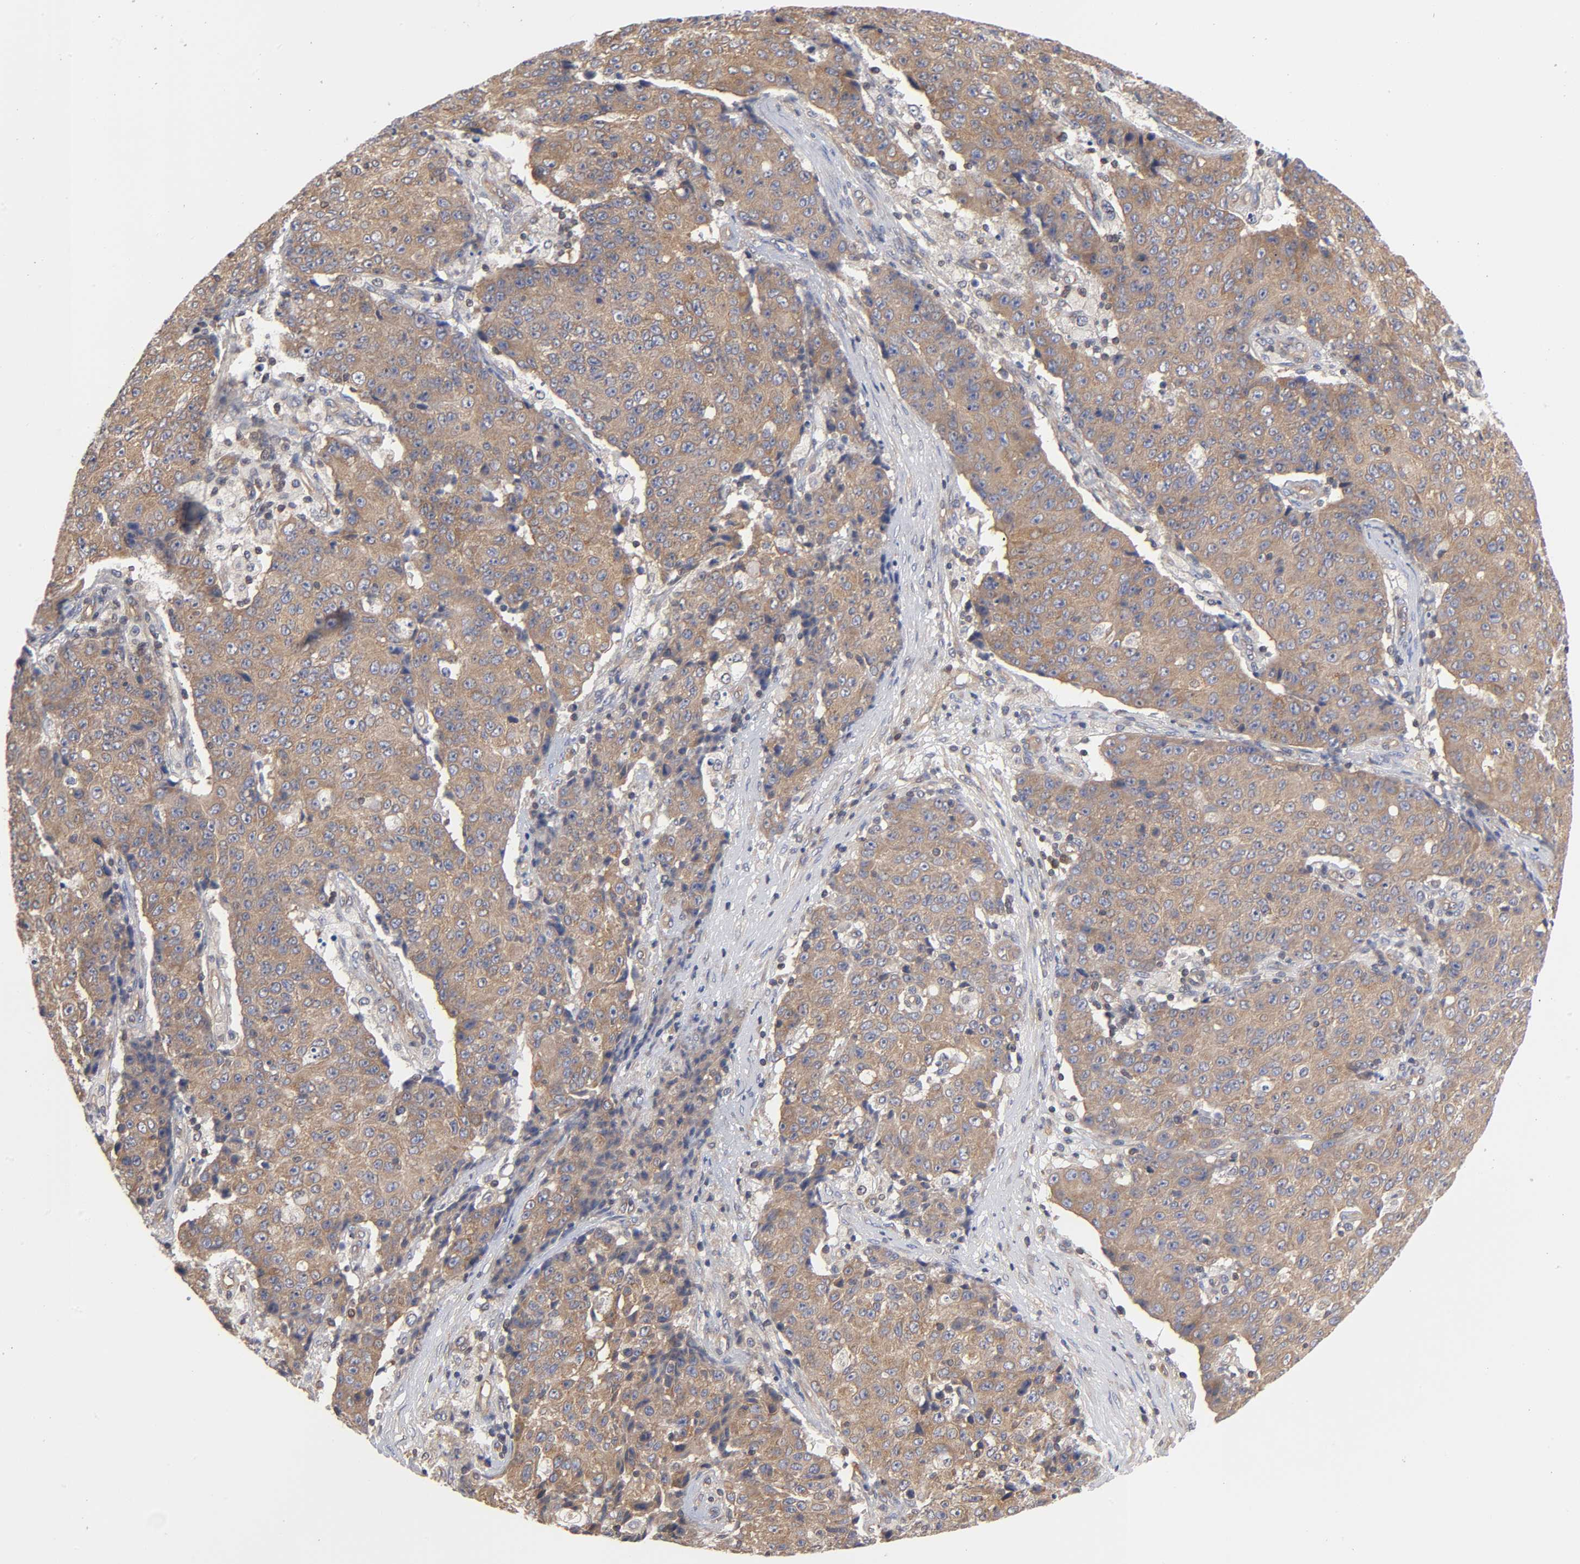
{"staining": {"intensity": "weak", "quantity": ">75%", "location": "cytoplasmic/membranous"}, "tissue": "ovarian cancer", "cell_type": "Tumor cells", "image_type": "cancer", "snomed": [{"axis": "morphology", "description": "Carcinoma, endometroid"}, {"axis": "topography", "description": "Ovary"}], "caption": "Ovarian cancer (endometroid carcinoma) stained with a brown dye displays weak cytoplasmic/membranous positive positivity in about >75% of tumor cells.", "gene": "STRN3", "patient": {"sex": "female", "age": 42}}